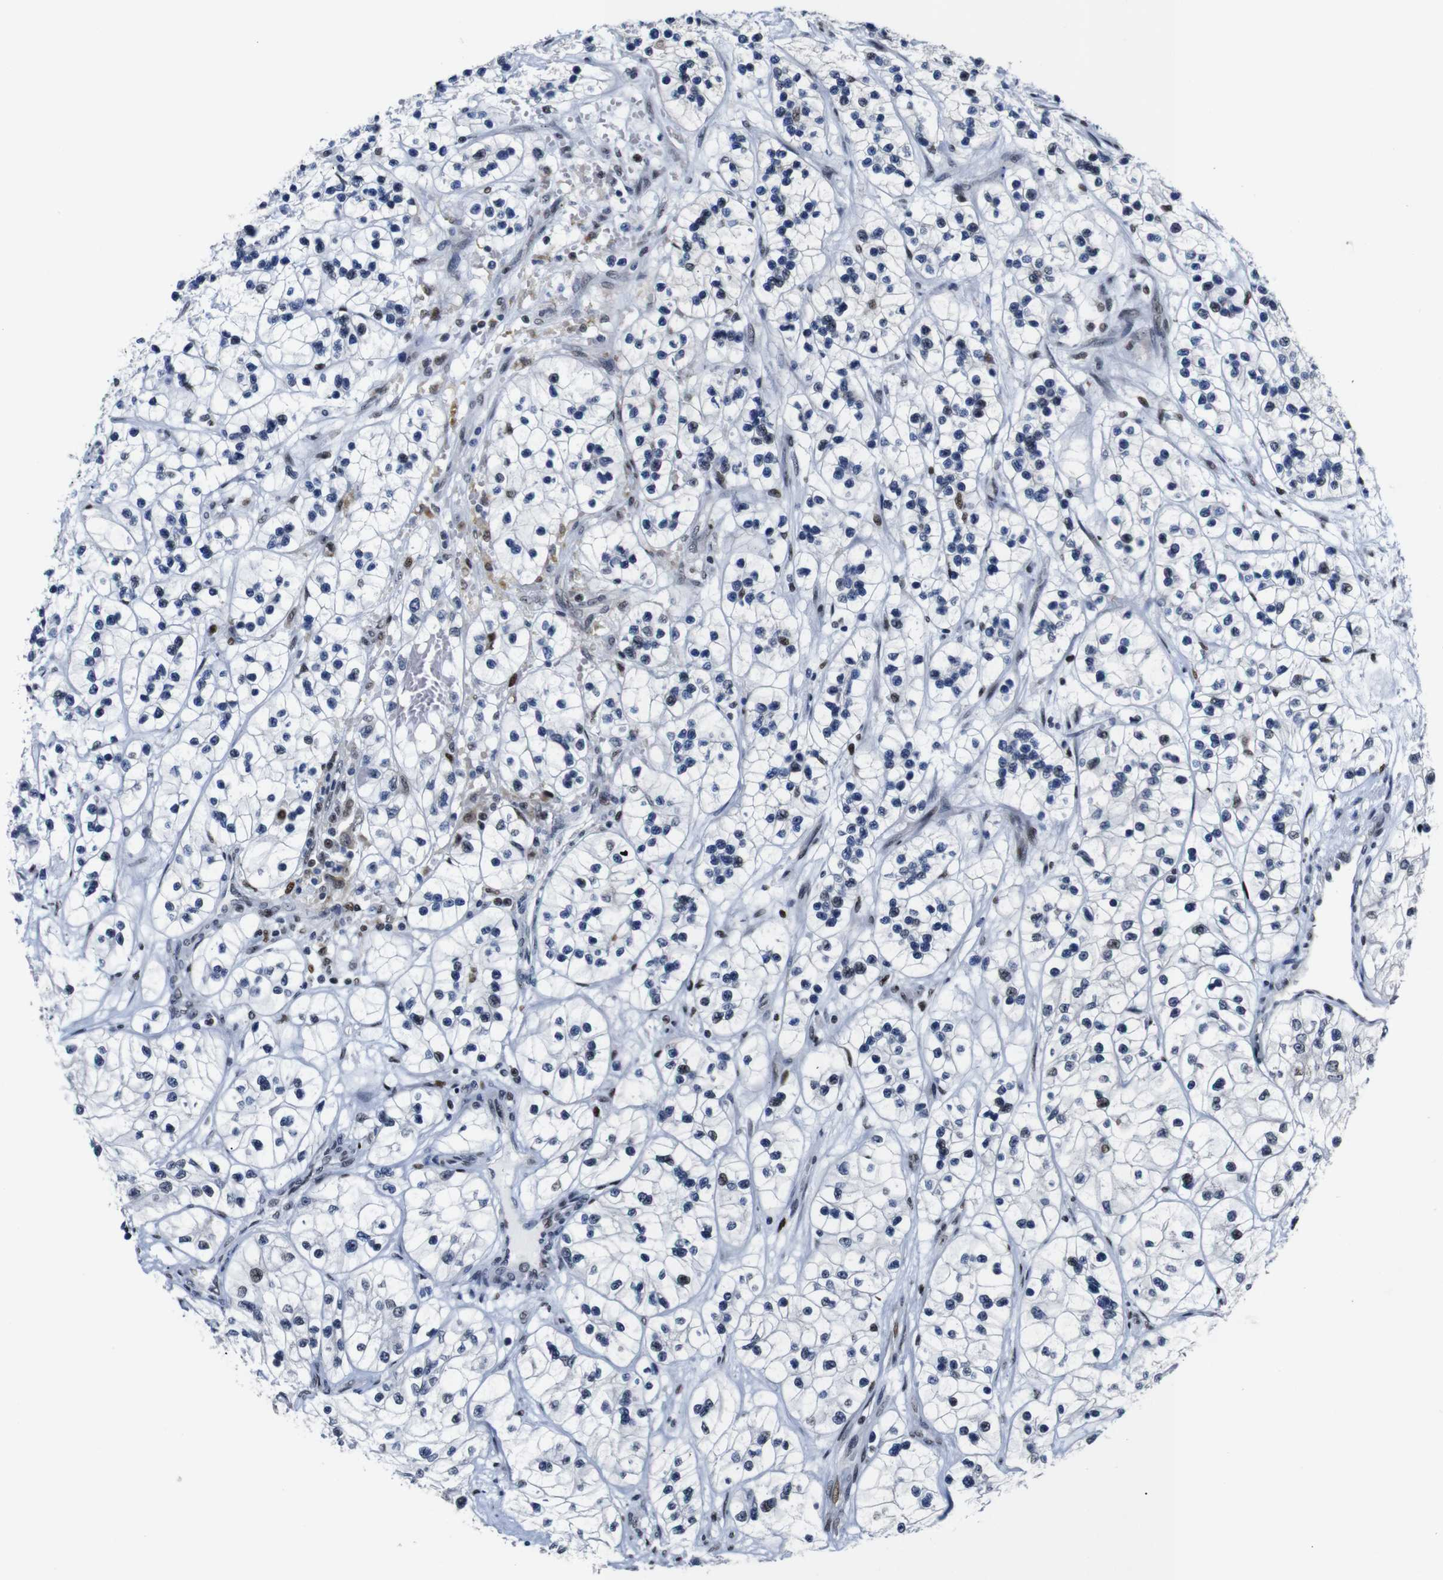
{"staining": {"intensity": "negative", "quantity": "none", "location": "none"}, "tissue": "renal cancer", "cell_type": "Tumor cells", "image_type": "cancer", "snomed": [{"axis": "morphology", "description": "Adenocarcinoma, NOS"}, {"axis": "topography", "description": "Kidney"}], "caption": "Histopathology image shows no protein positivity in tumor cells of adenocarcinoma (renal) tissue.", "gene": "GATA6", "patient": {"sex": "female", "age": 57}}